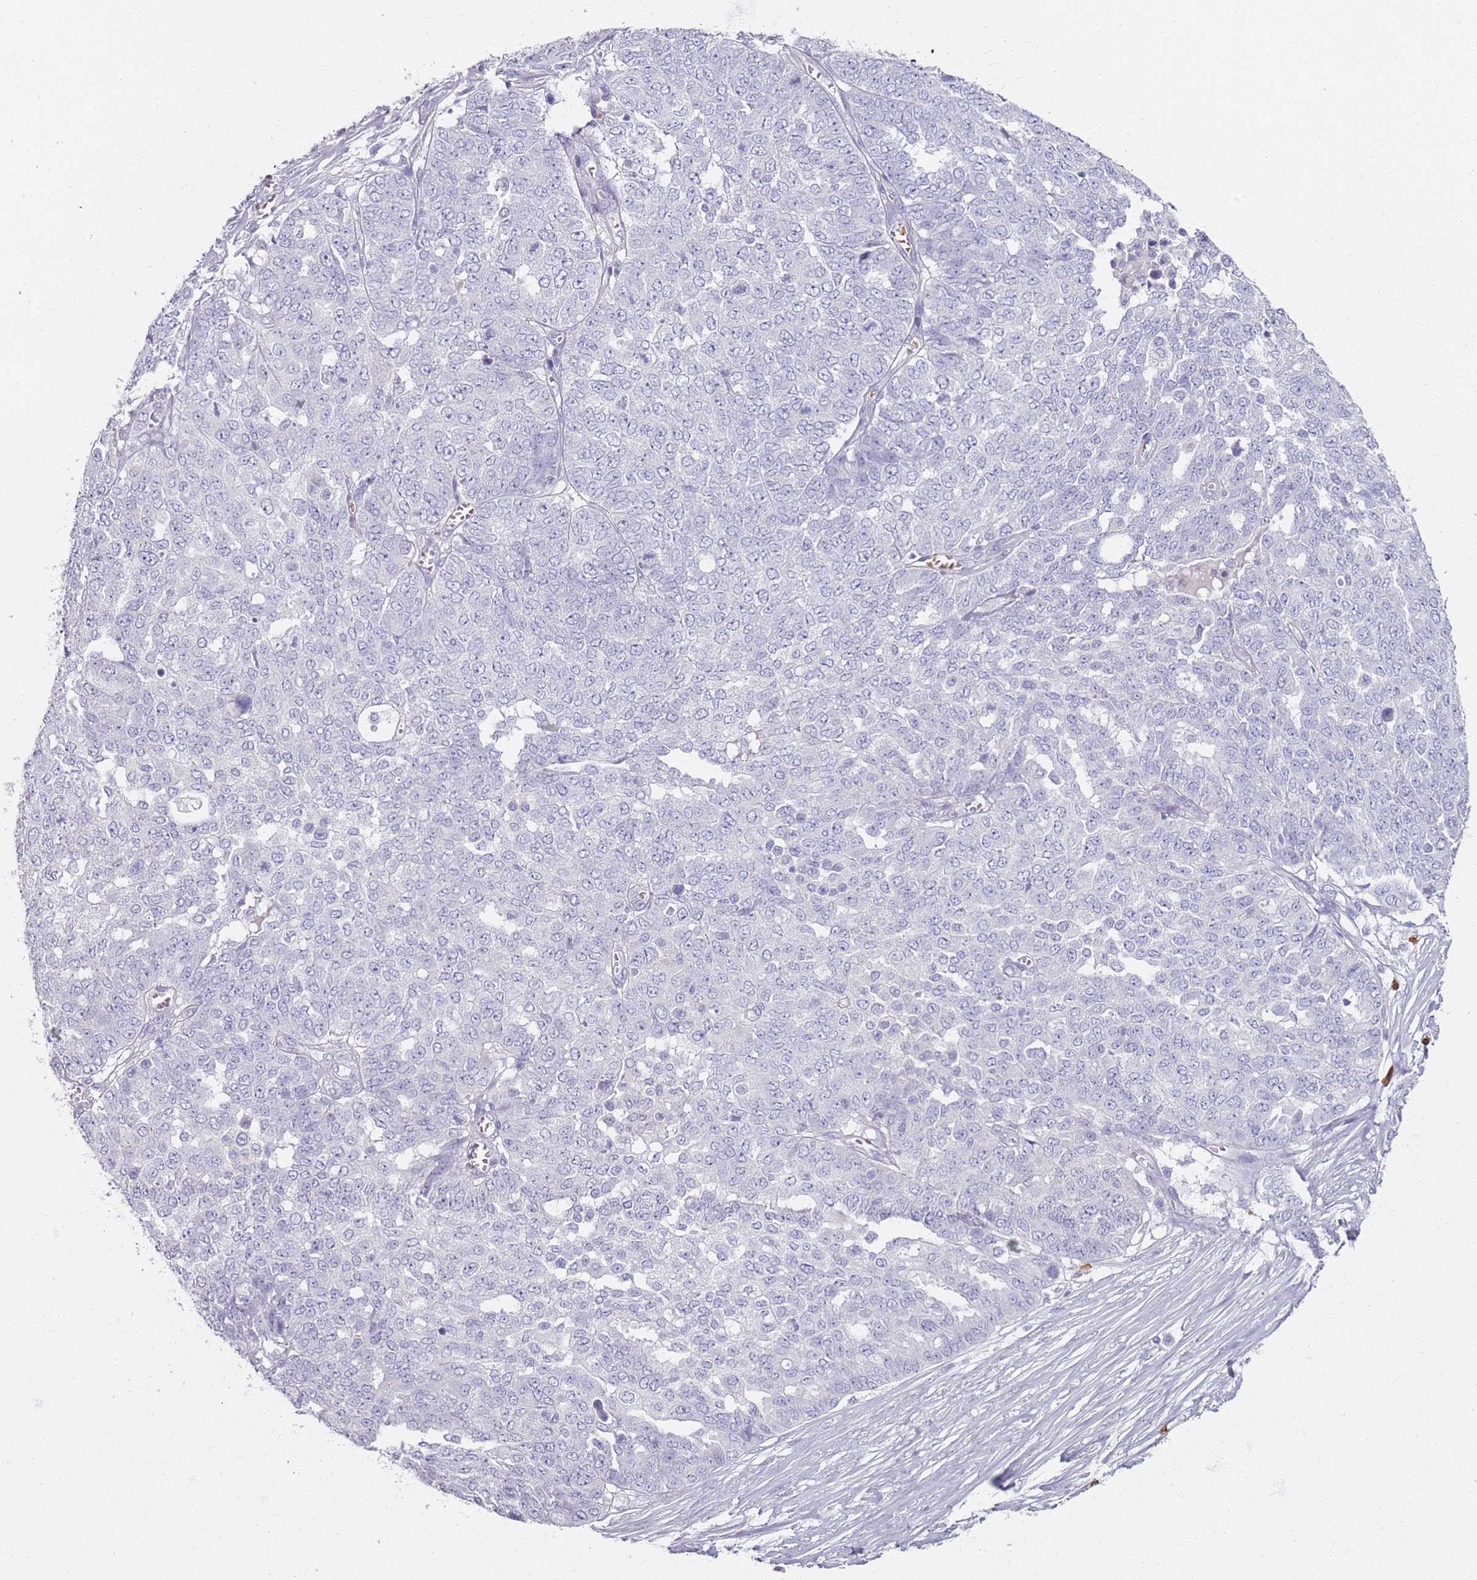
{"staining": {"intensity": "negative", "quantity": "none", "location": "none"}, "tissue": "ovarian cancer", "cell_type": "Tumor cells", "image_type": "cancer", "snomed": [{"axis": "morphology", "description": "Cystadenocarcinoma, serous, NOS"}, {"axis": "topography", "description": "Soft tissue"}, {"axis": "topography", "description": "Ovary"}], "caption": "There is no significant positivity in tumor cells of ovarian serous cystadenocarcinoma. (Stains: DAB immunohistochemistry (IHC) with hematoxylin counter stain, Microscopy: brightfield microscopy at high magnification).", "gene": "CD40LG", "patient": {"sex": "female", "age": 57}}